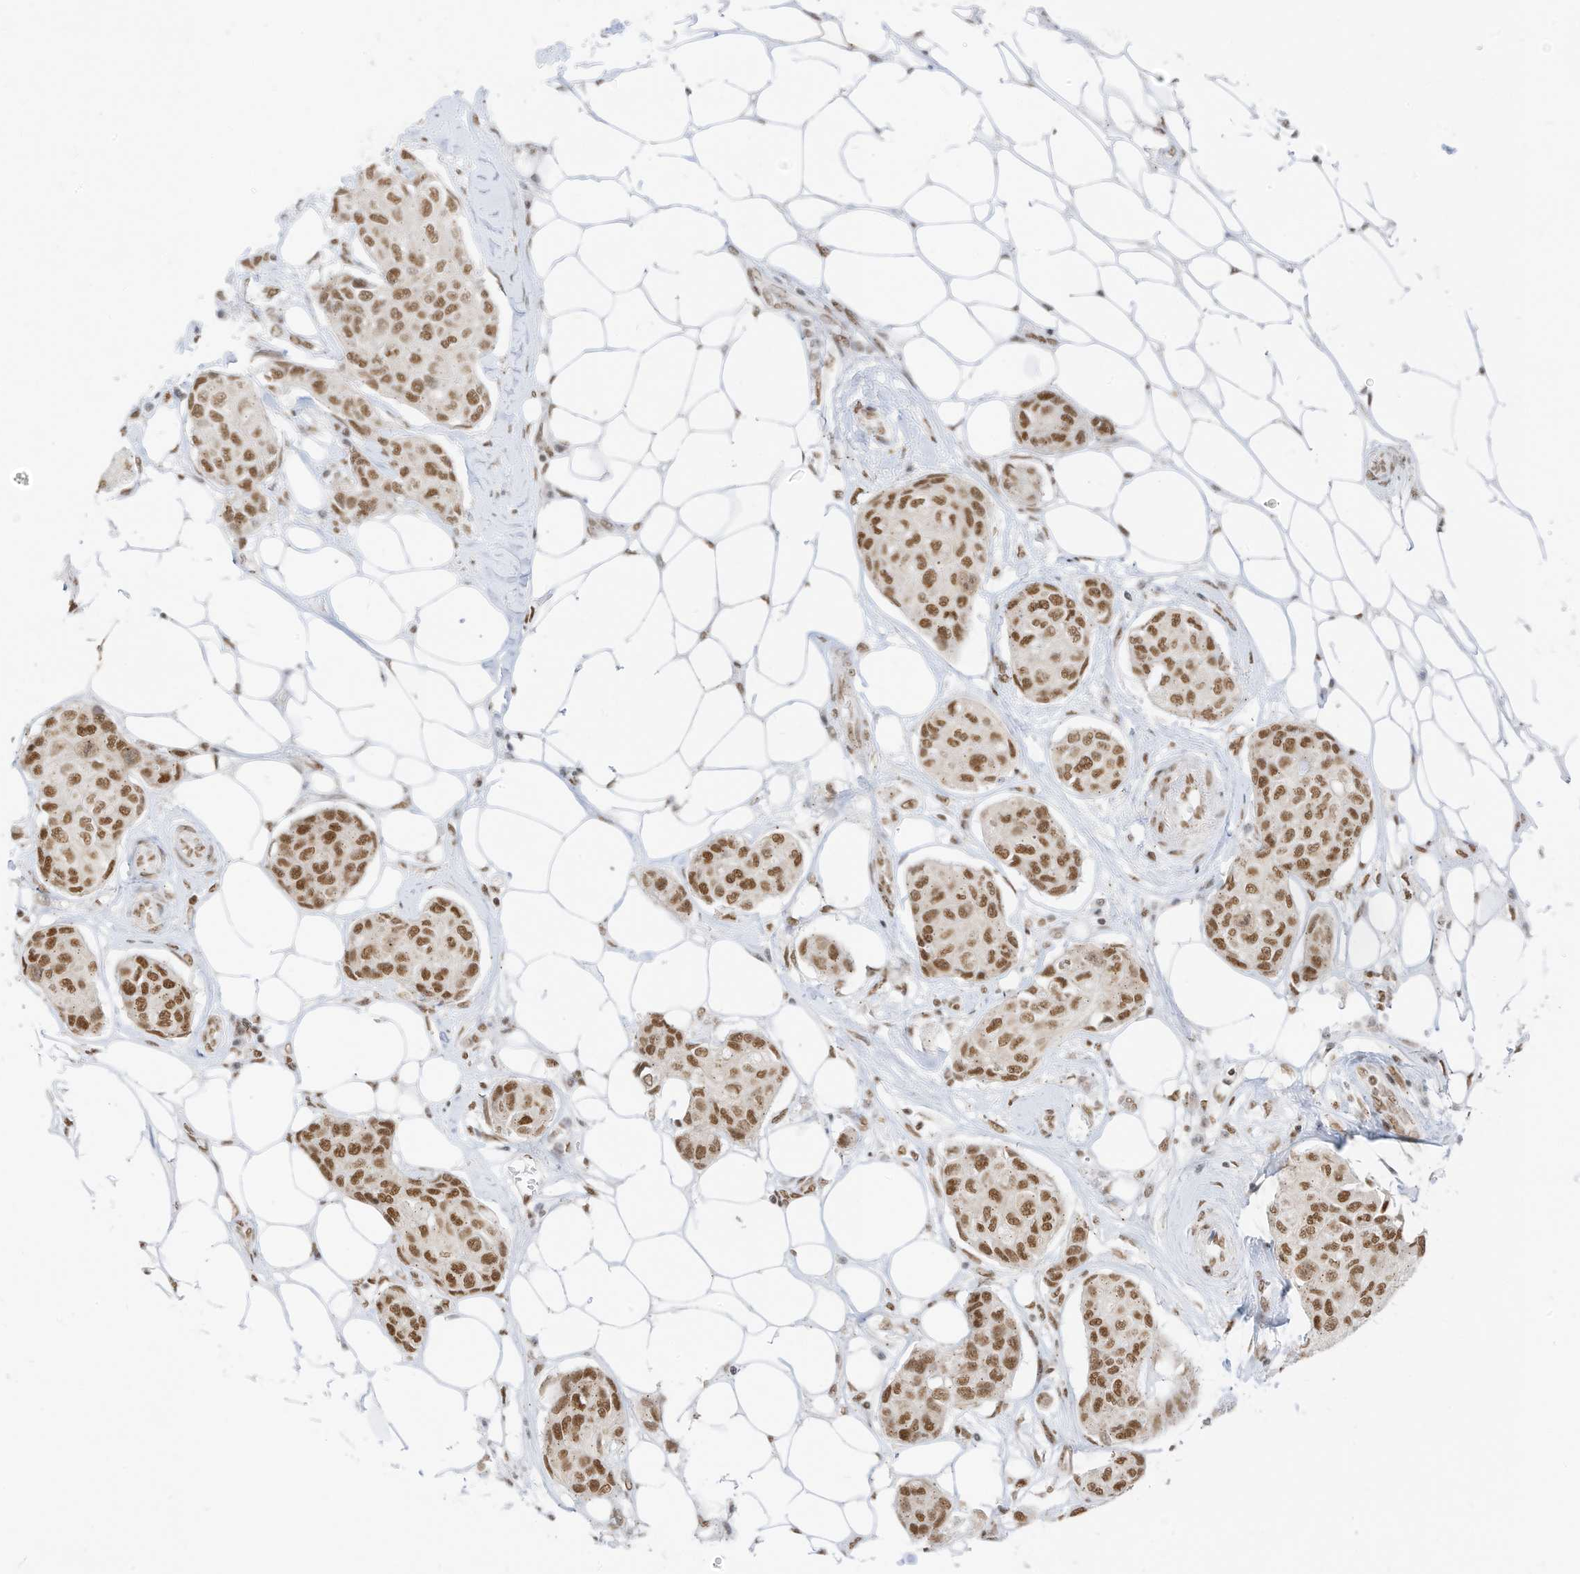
{"staining": {"intensity": "moderate", "quantity": ">75%", "location": "nuclear"}, "tissue": "breast cancer", "cell_type": "Tumor cells", "image_type": "cancer", "snomed": [{"axis": "morphology", "description": "Duct carcinoma"}, {"axis": "topography", "description": "Breast"}], "caption": "About >75% of tumor cells in human invasive ductal carcinoma (breast) reveal moderate nuclear protein expression as visualized by brown immunohistochemical staining.", "gene": "SMARCA2", "patient": {"sex": "female", "age": 80}}